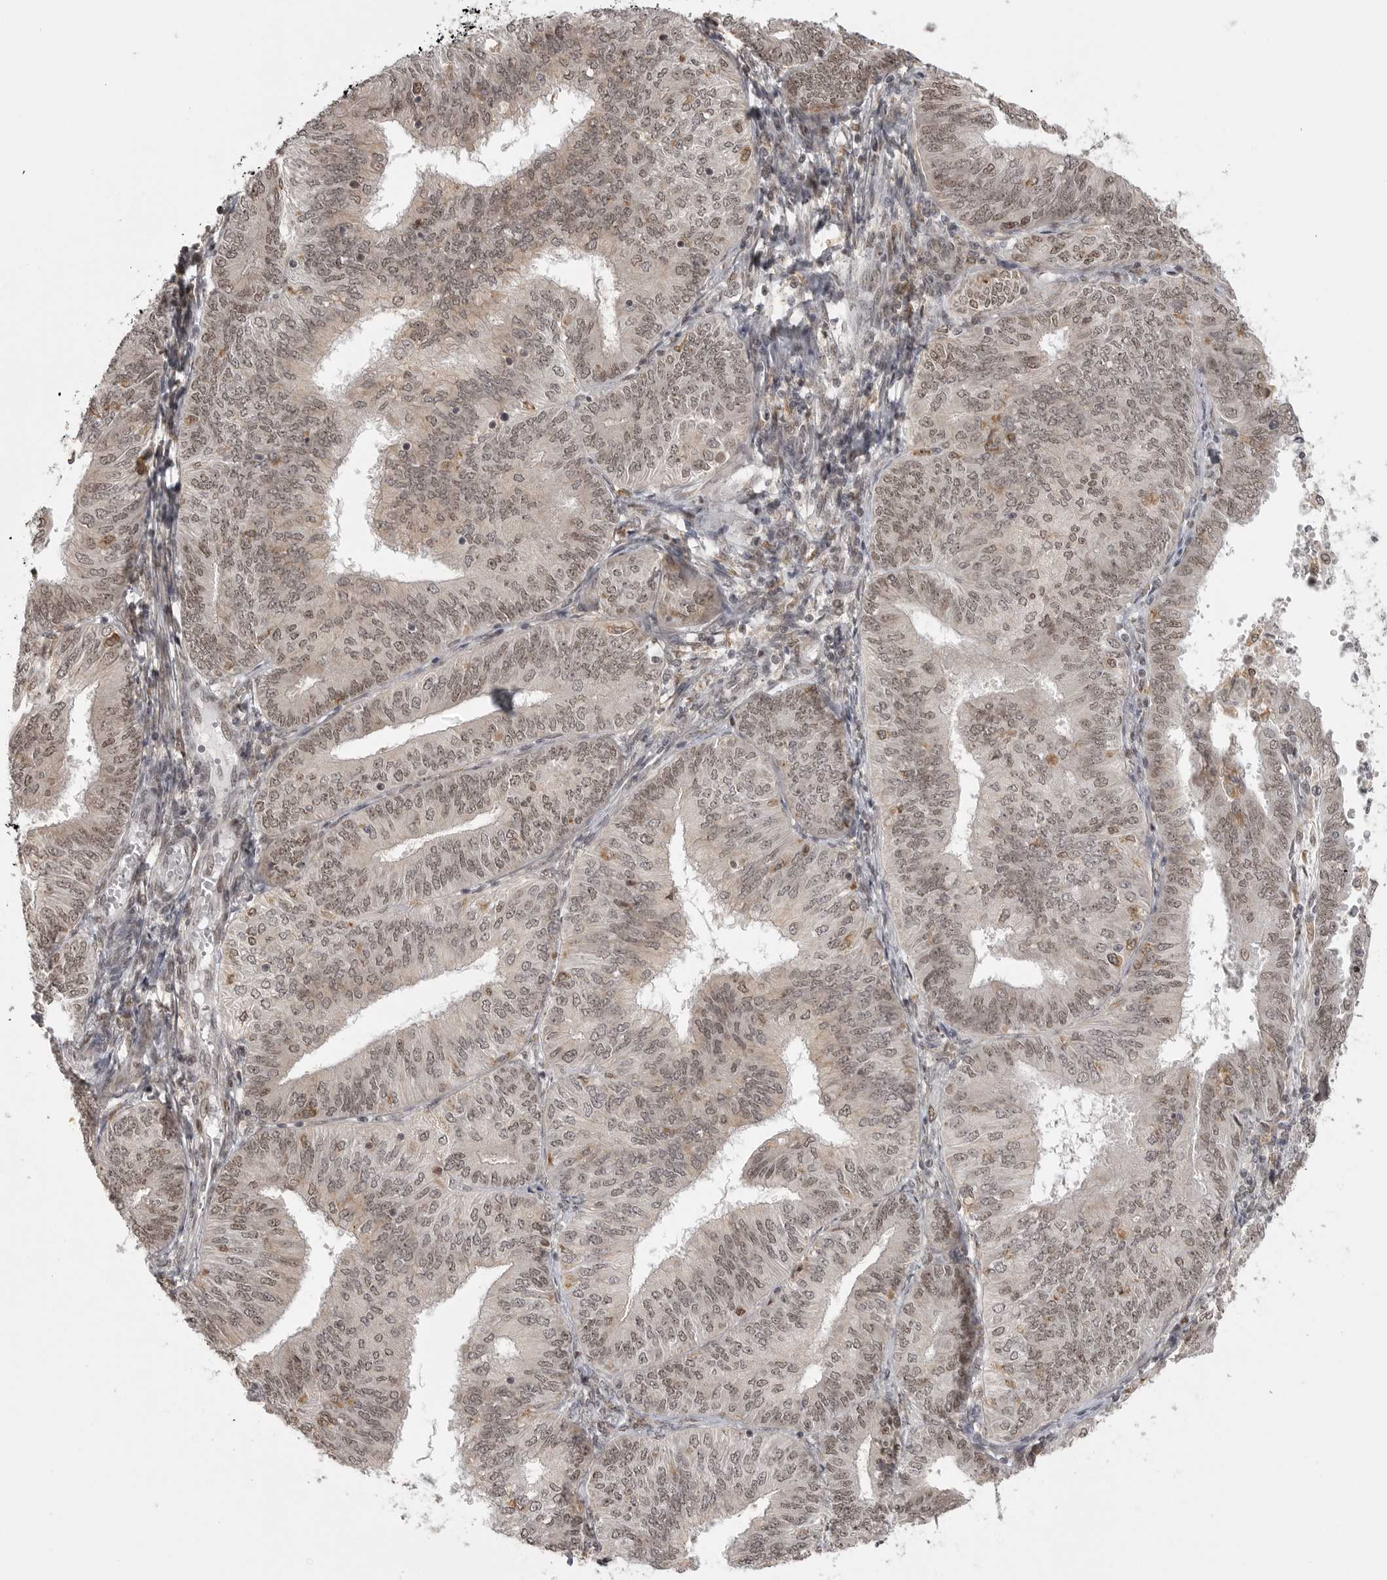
{"staining": {"intensity": "weak", "quantity": ">75%", "location": "nuclear"}, "tissue": "endometrial cancer", "cell_type": "Tumor cells", "image_type": "cancer", "snomed": [{"axis": "morphology", "description": "Adenocarcinoma, NOS"}, {"axis": "topography", "description": "Endometrium"}], "caption": "Immunohistochemistry (DAB (3,3'-diaminobenzidine)) staining of human endometrial cancer (adenocarcinoma) exhibits weak nuclear protein positivity in approximately >75% of tumor cells.", "gene": "ISG20L2", "patient": {"sex": "female", "age": 58}}